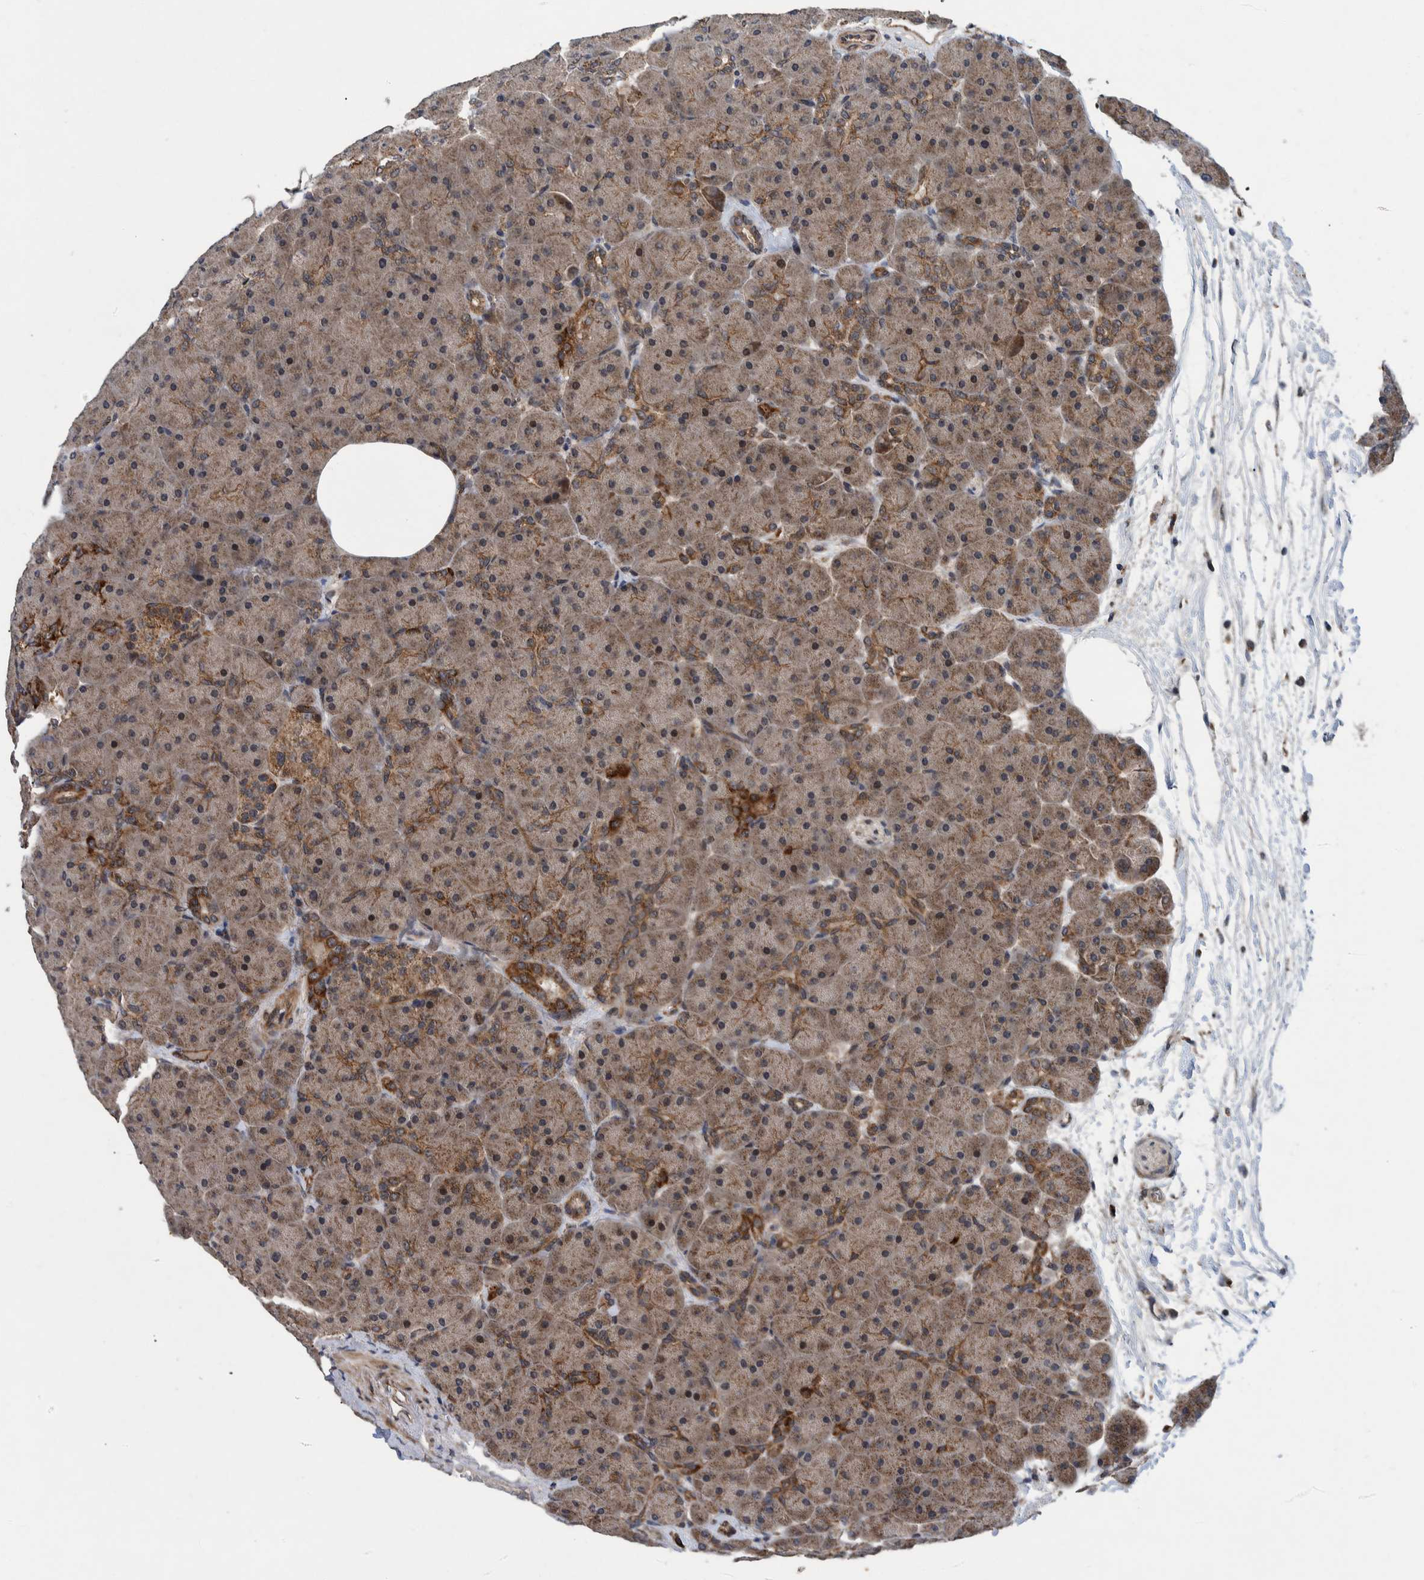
{"staining": {"intensity": "weak", "quantity": "25%-75%", "location": "cytoplasmic/membranous"}, "tissue": "pancreas", "cell_type": "Exocrine glandular cells", "image_type": "normal", "snomed": [{"axis": "morphology", "description": "Normal tissue, NOS"}, {"axis": "topography", "description": "Pancreas"}], "caption": "IHC staining of unremarkable pancreas, which reveals low levels of weak cytoplasmic/membranous staining in about 25%-75% of exocrine glandular cells indicating weak cytoplasmic/membranous protein expression. The staining was performed using DAB (3,3'-diaminobenzidine) (brown) for protein detection and nuclei were counterstained in hematoxylin (blue).", "gene": "MRPS7", "patient": {"sex": "male", "age": 66}}